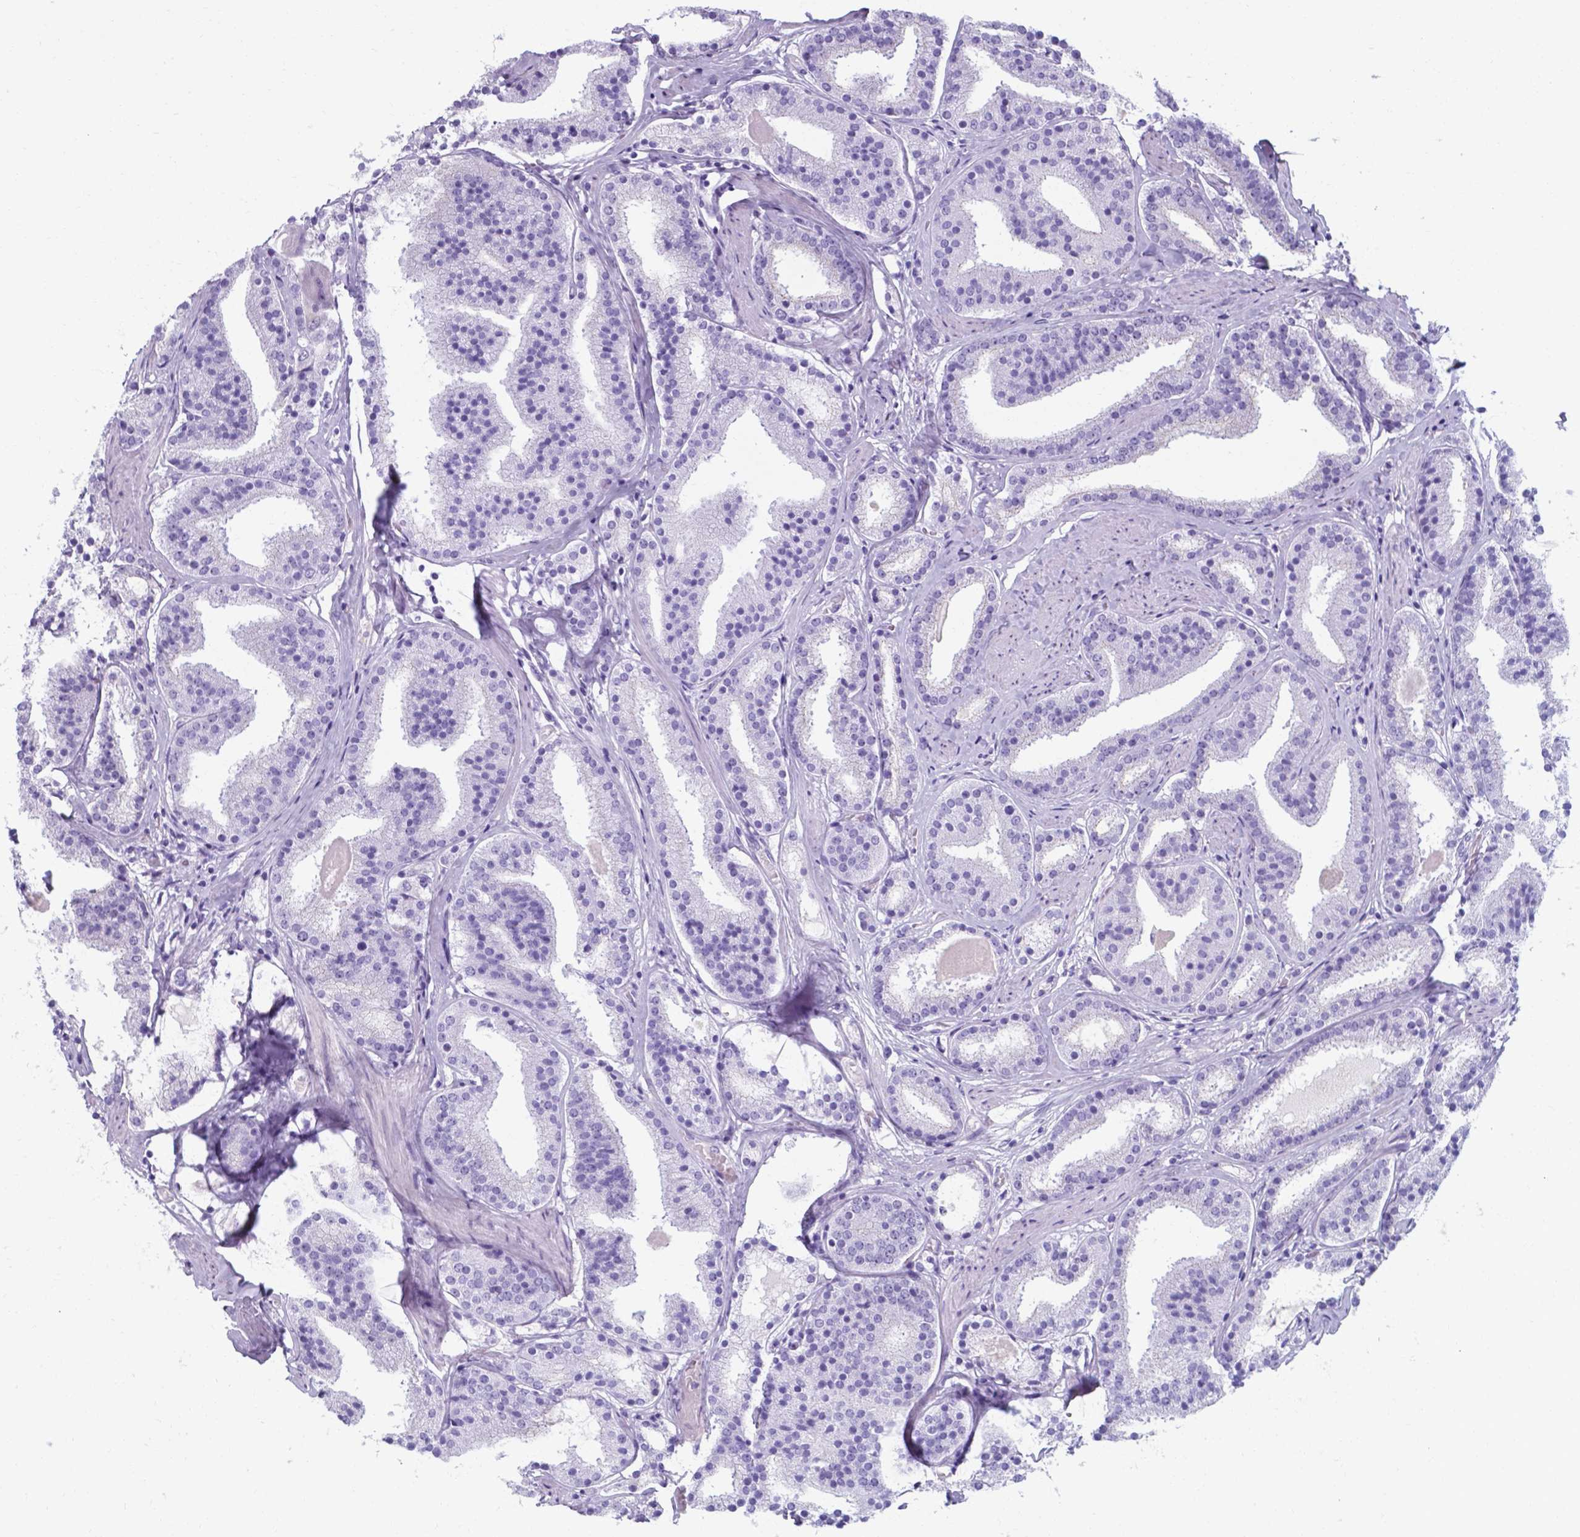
{"staining": {"intensity": "negative", "quantity": "none", "location": "none"}, "tissue": "prostate cancer", "cell_type": "Tumor cells", "image_type": "cancer", "snomed": [{"axis": "morphology", "description": "Adenocarcinoma, High grade"}, {"axis": "topography", "description": "Prostate"}], "caption": "The photomicrograph demonstrates no staining of tumor cells in prostate adenocarcinoma (high-grade).", "gene": "AP5B1", "patient": {"sex": "male", "age": 63}}